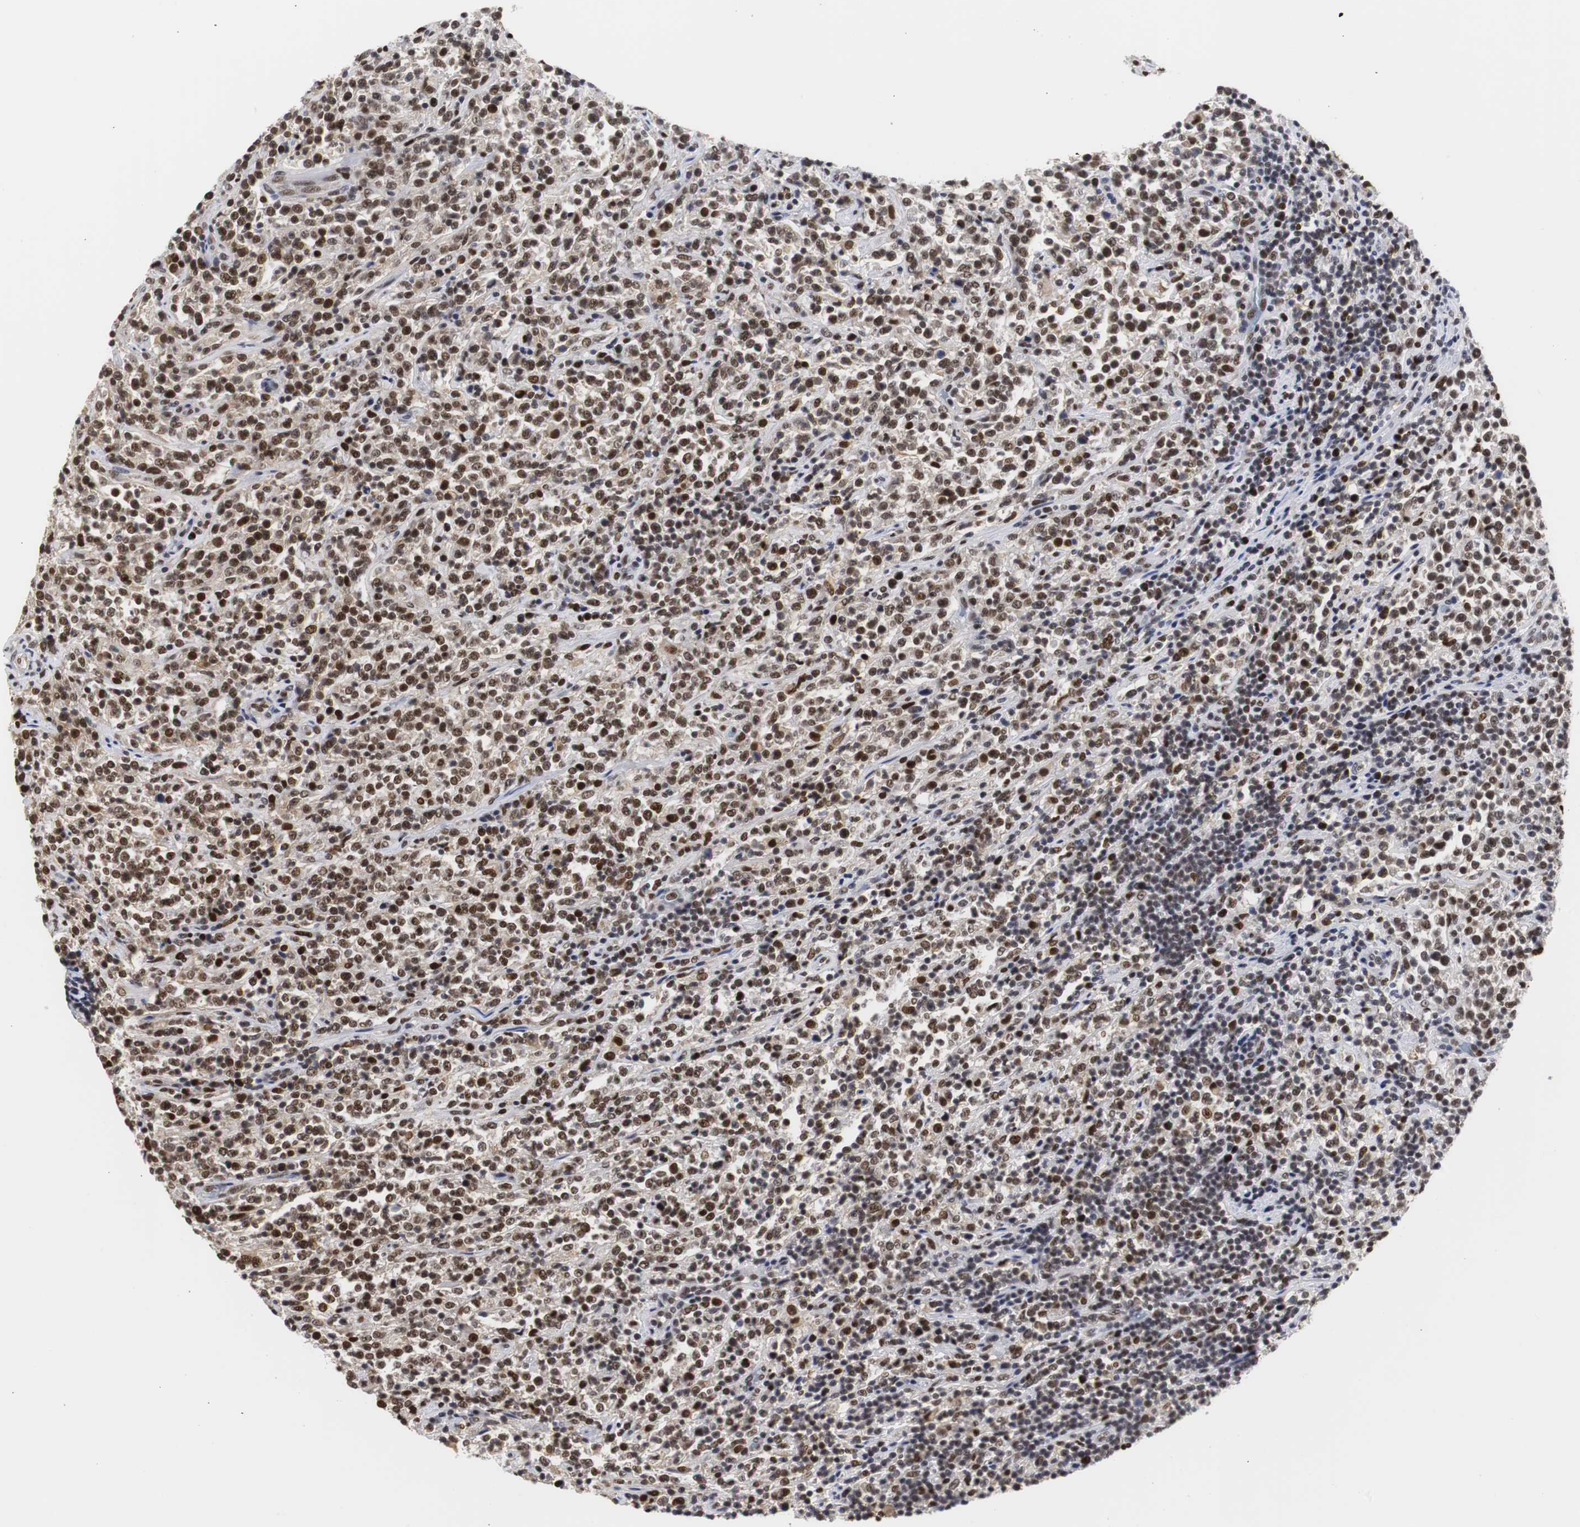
{"staining": {"intensity": "strong", "quantity": ">75%", "location": "nuclear"}, "tissue": "lymphoma", "cell_type": "Tumor cells", "image_type": "cancer", "snomed": [{"axis": "morphology", "description": "Malignant lymphoma, non-Hodgkin's type, High grade"}, {"axis": "topography", "description": "Soft tissue"}], "caption": "IHC (DAB) staining of malignant lymphoma, non-Hodgkin's type (high-grade) demonstrates strong nuclear protein positivity in approximately >75% of tumor cells. The protein is shown in brown color, while the nuclei are stained blue.", "gene": "ZFC3H1", "patient": {"sex": "male", "age": 18}}